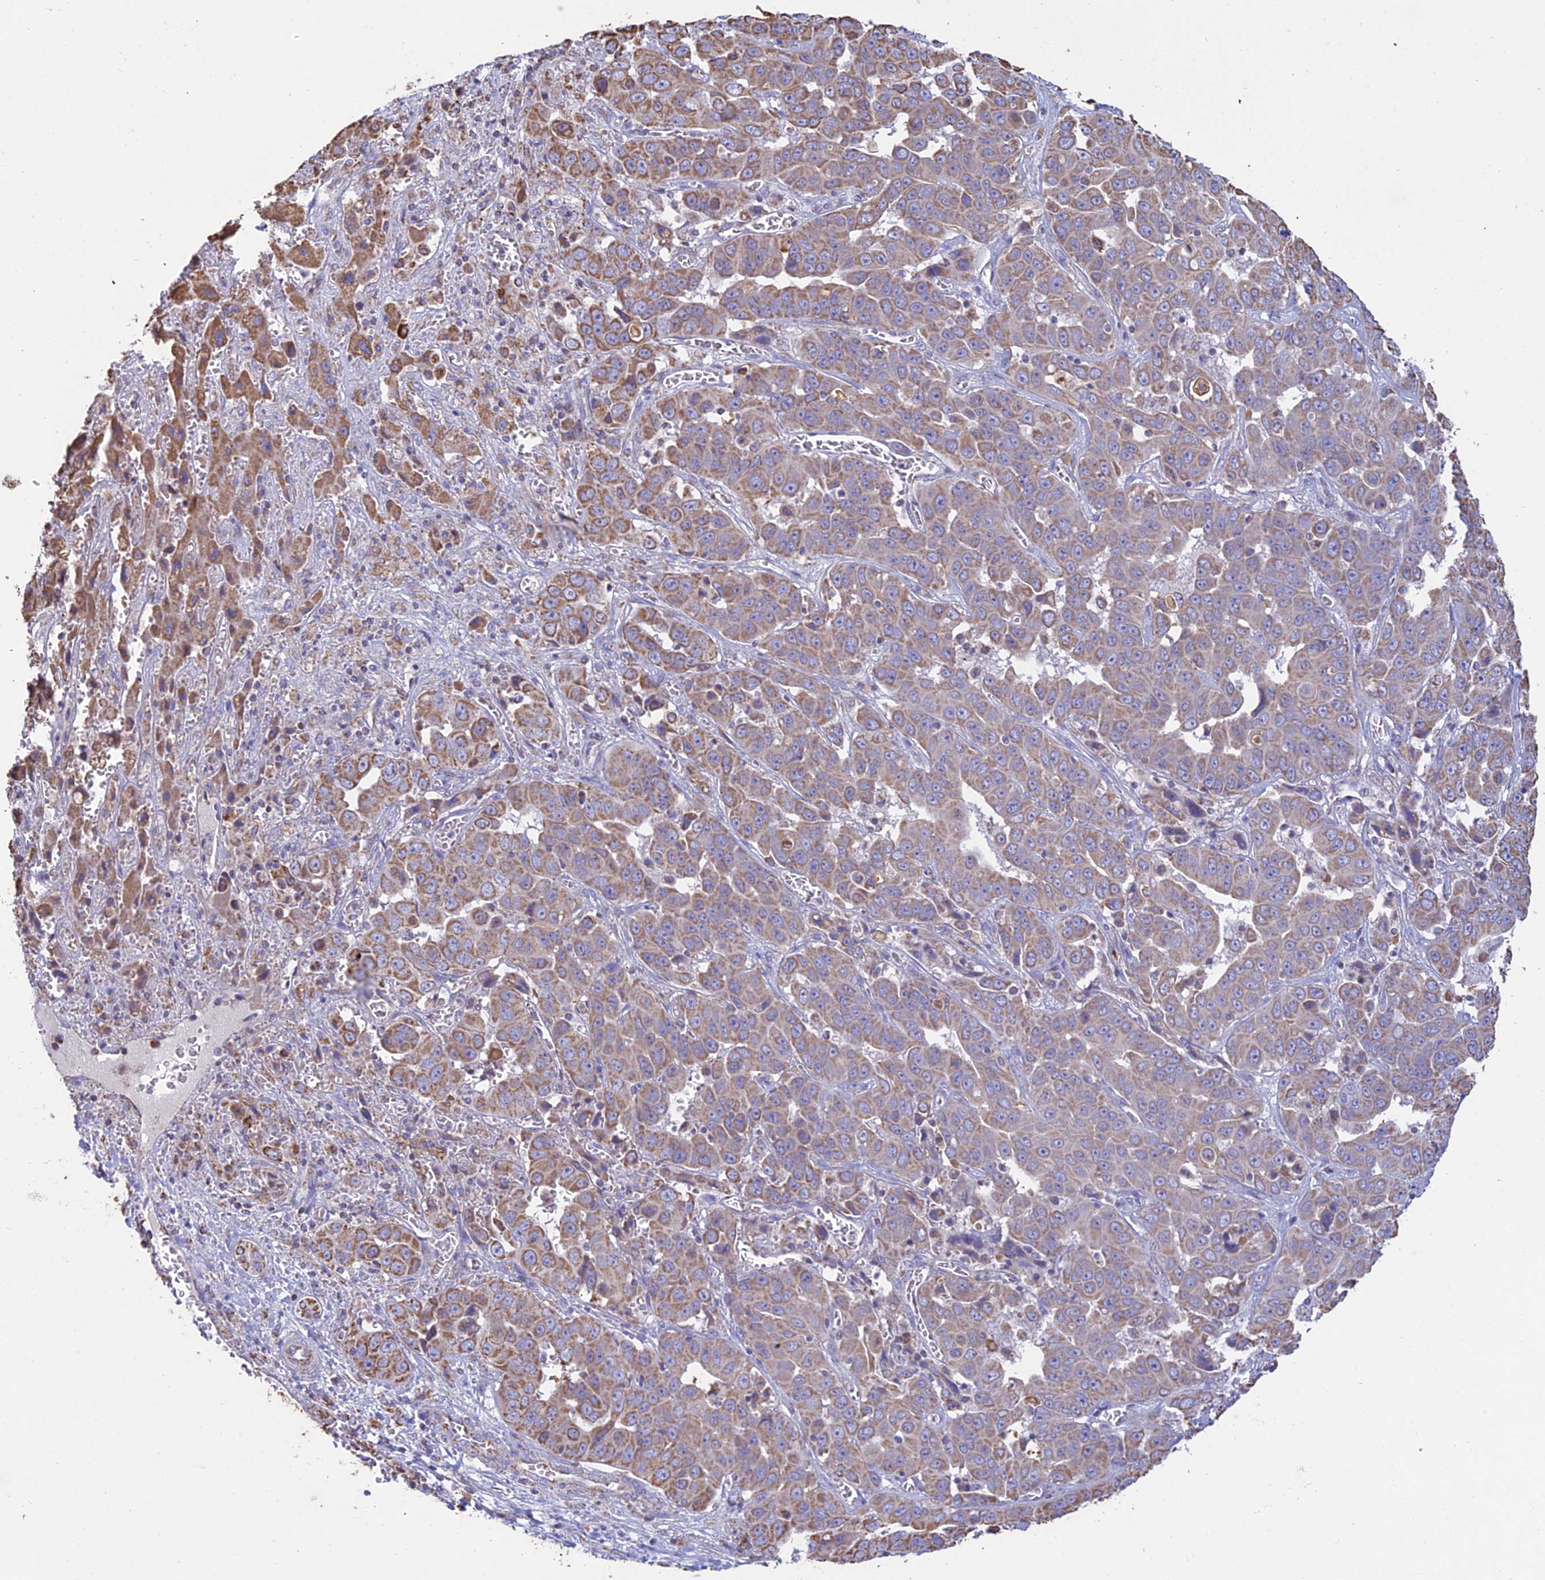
{"staining": {"intensity": "moderate", "quantity": ">75%", "location": "cytoplasmic/membranous"}, "tissue": "liver cancer", "cell_type": "Tumor cells", "image_type": "cancer", "snomed": [{"axis": "morphology", "description": "Cholangiocarcinoma"}, {"axis": "topography", "description": "Liver"}], "caption": "This micrograph demonstrates immunohistochemistry (IHC) staining of human cholangiocarcinoma (liver), with medium moderate cytoplasmic/membranous staining in about >75% of tumor cells.", "gene": "OR2W3", "patient": {"sex": "female", "age": 52}}